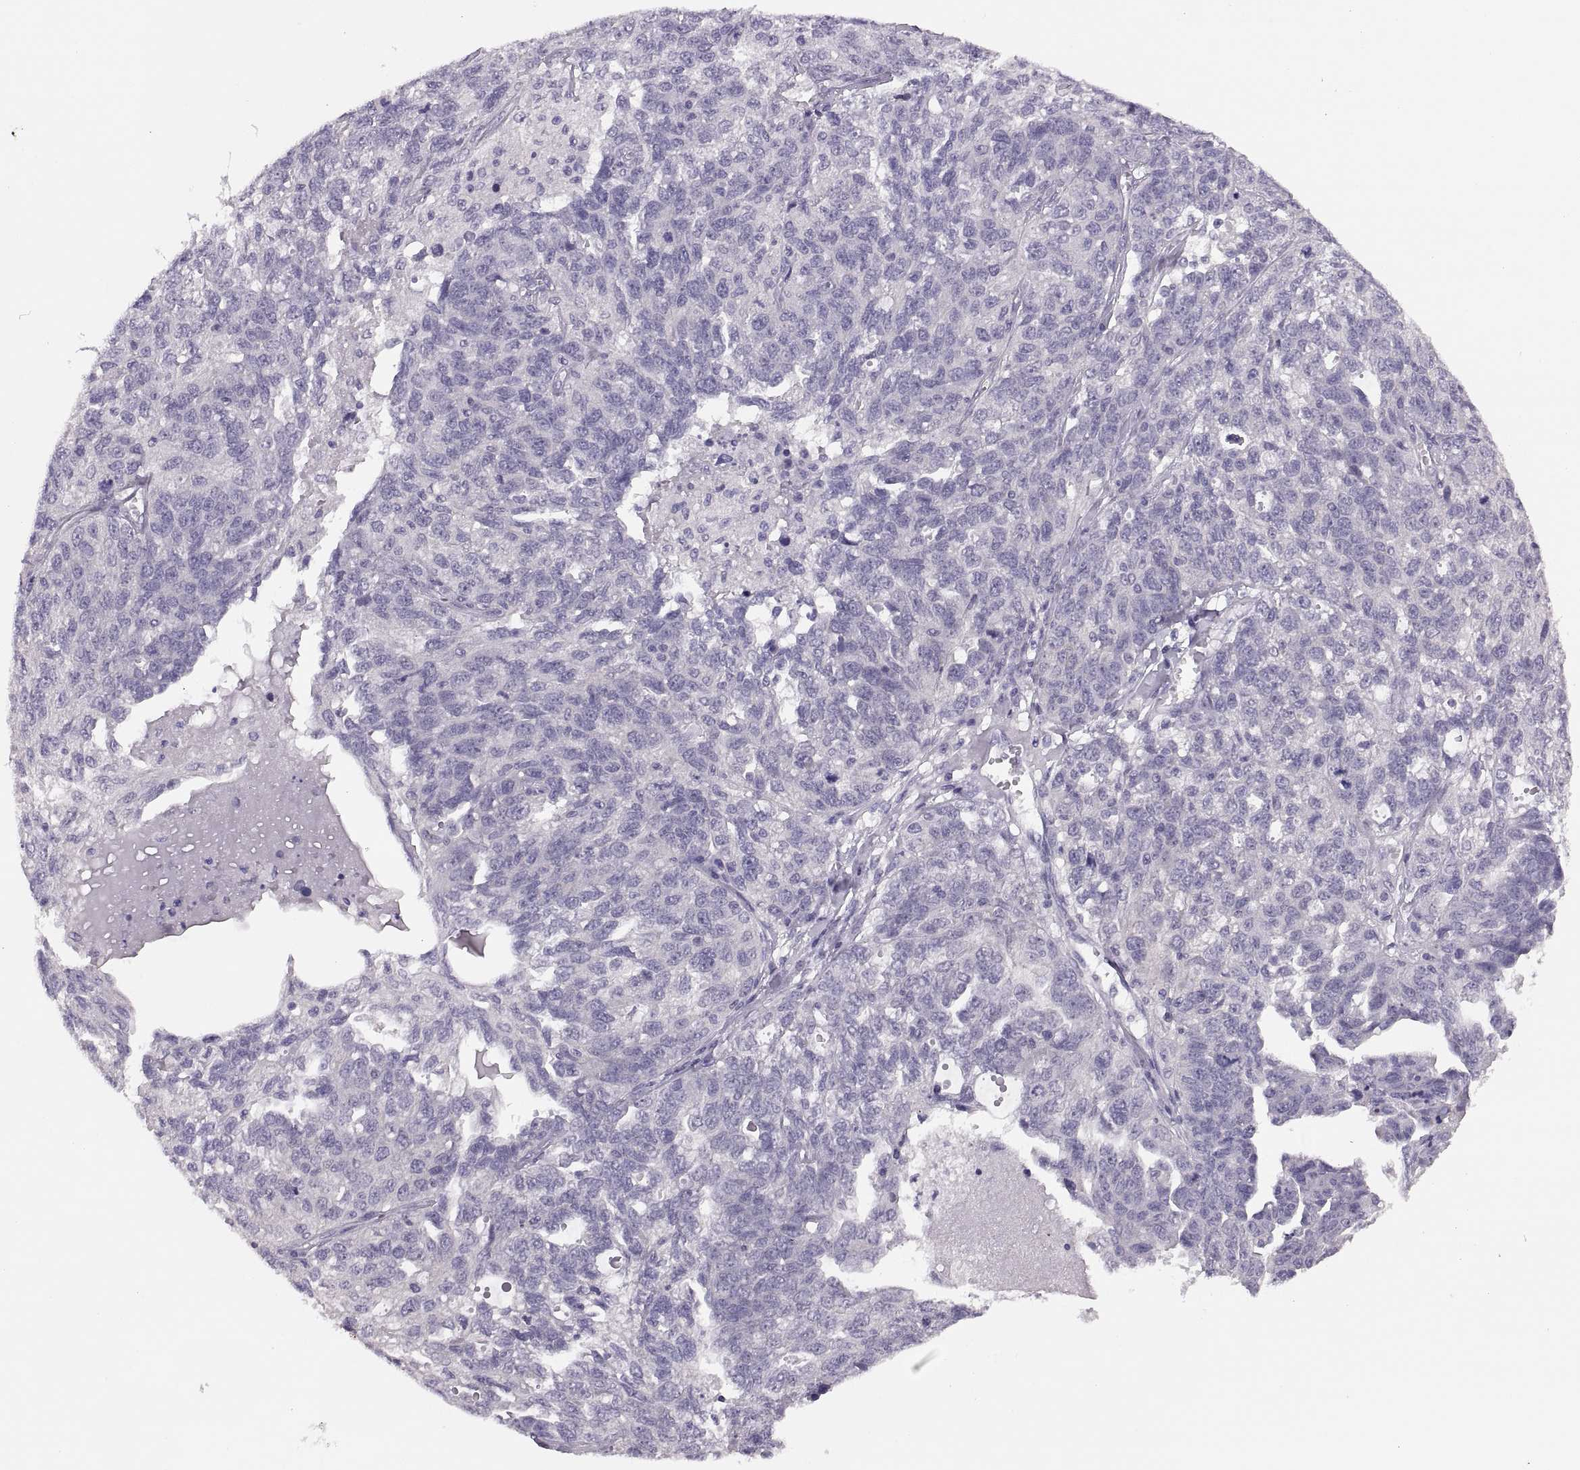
{"staining": {"intensity": "negative", "quantity": "none", "location": "none"}, "tissue": "ovarian cancer", "cell_type": "Tumor cells", "image_type": "cancer", "snomed": [{"axis": "morphology", "description": "Cystadenocarcinoma, serous, NOS"}, {"axis": "topography", "description": "Ovary"}], "caption": "The immunohistochemistry (IHC) image has no significant positivity in tumor cells of ovarian cancer (serous cystadenocarcinoma) tissue.", "gene": "ADH6", "patient": {"sex": "female", "age": 71}}